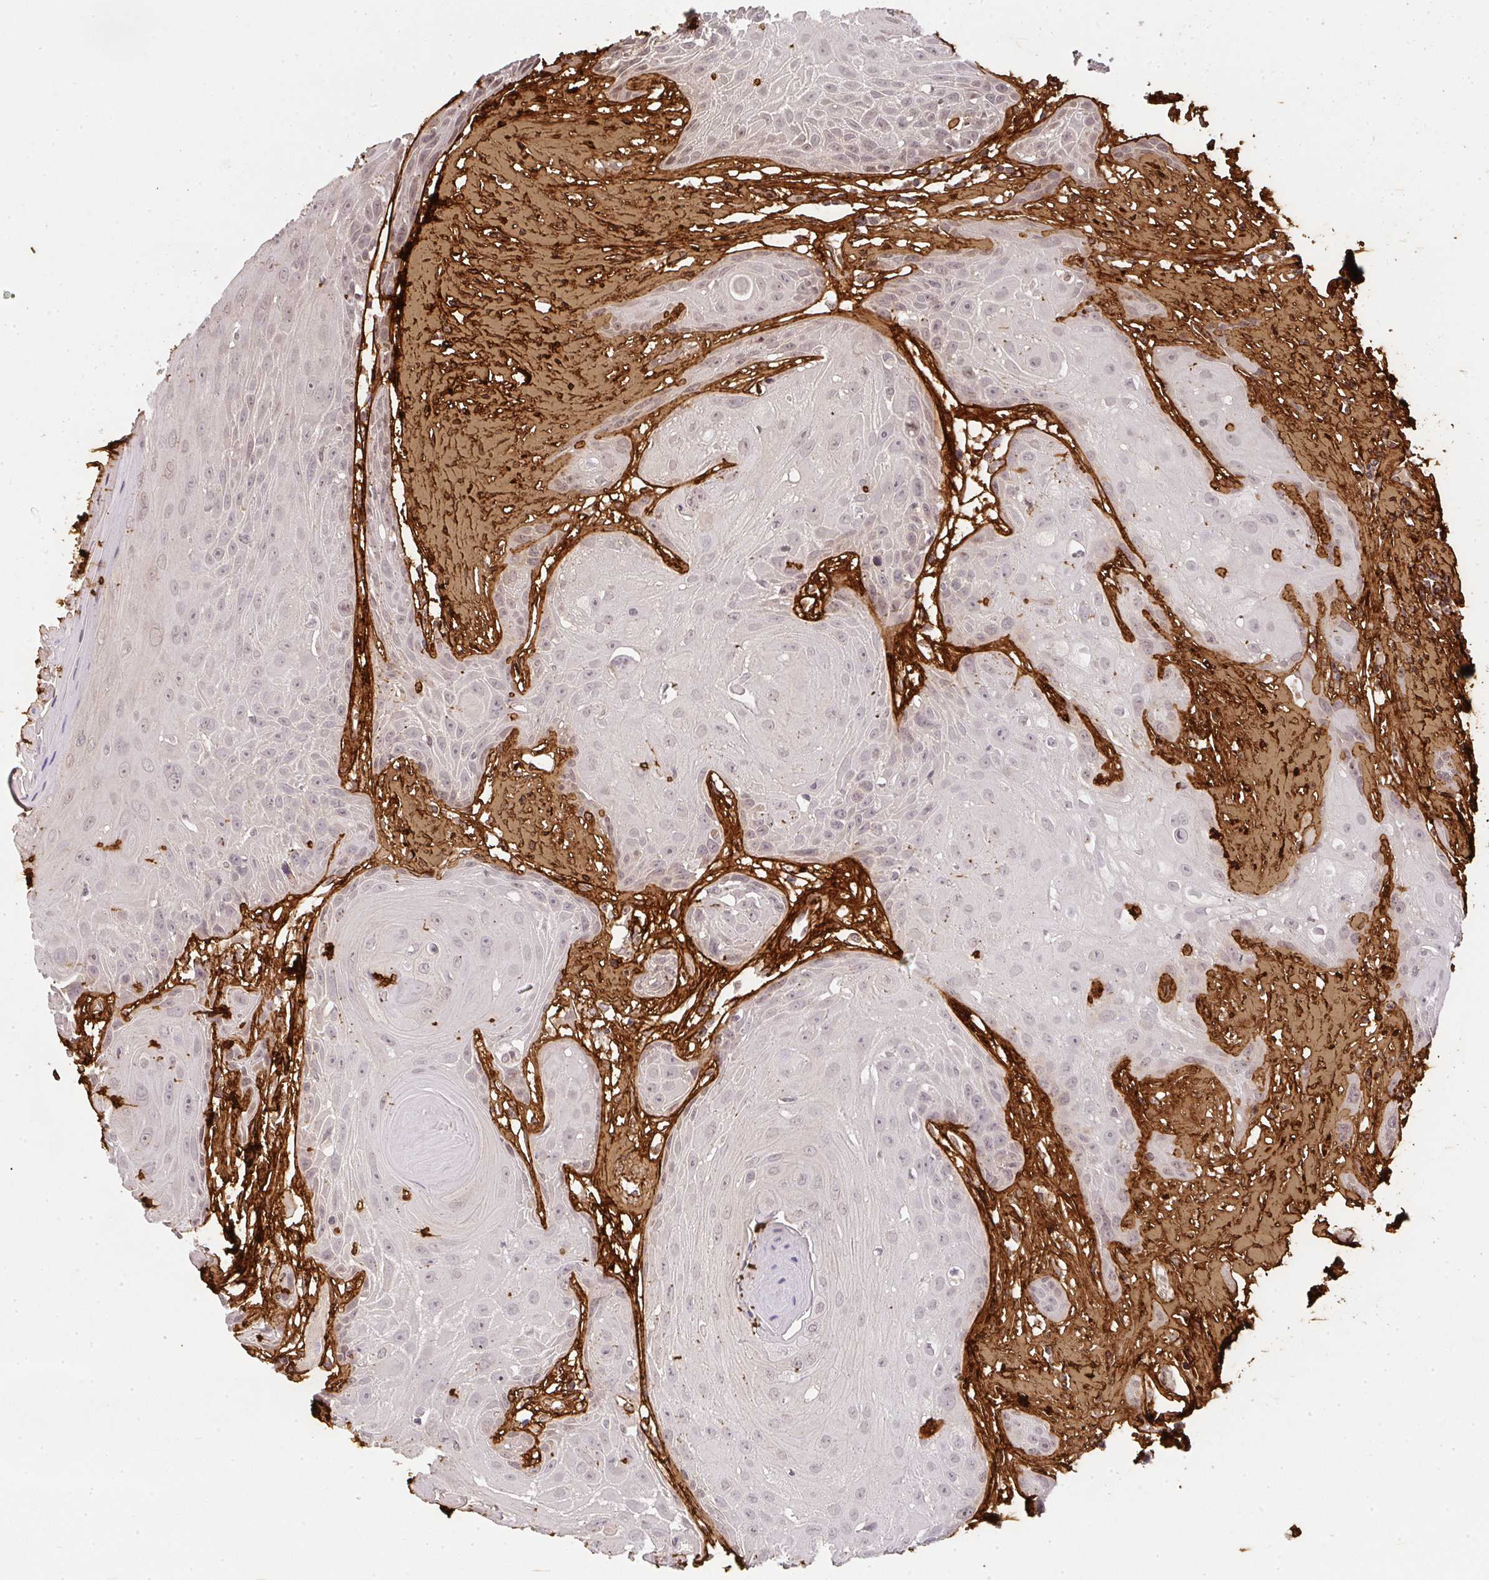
{"staining": {"intensity": "negative", "quantity": "none", "location": "none"}, "tissue": "head and neck cancer", "cell_type": "Tumor cells", "image_type": "cancer", "snomed": [{"axis": "morphology", "description": "Squamous cell carcinoma, NOS"}, {"axis": "topography", "description": "Head-Neck"}], "caption": "Tumor cells show no significant protein expression in head and neck cancer.", "gene": "COL3A1", "patient": {"sex": "female", "age": 73}}